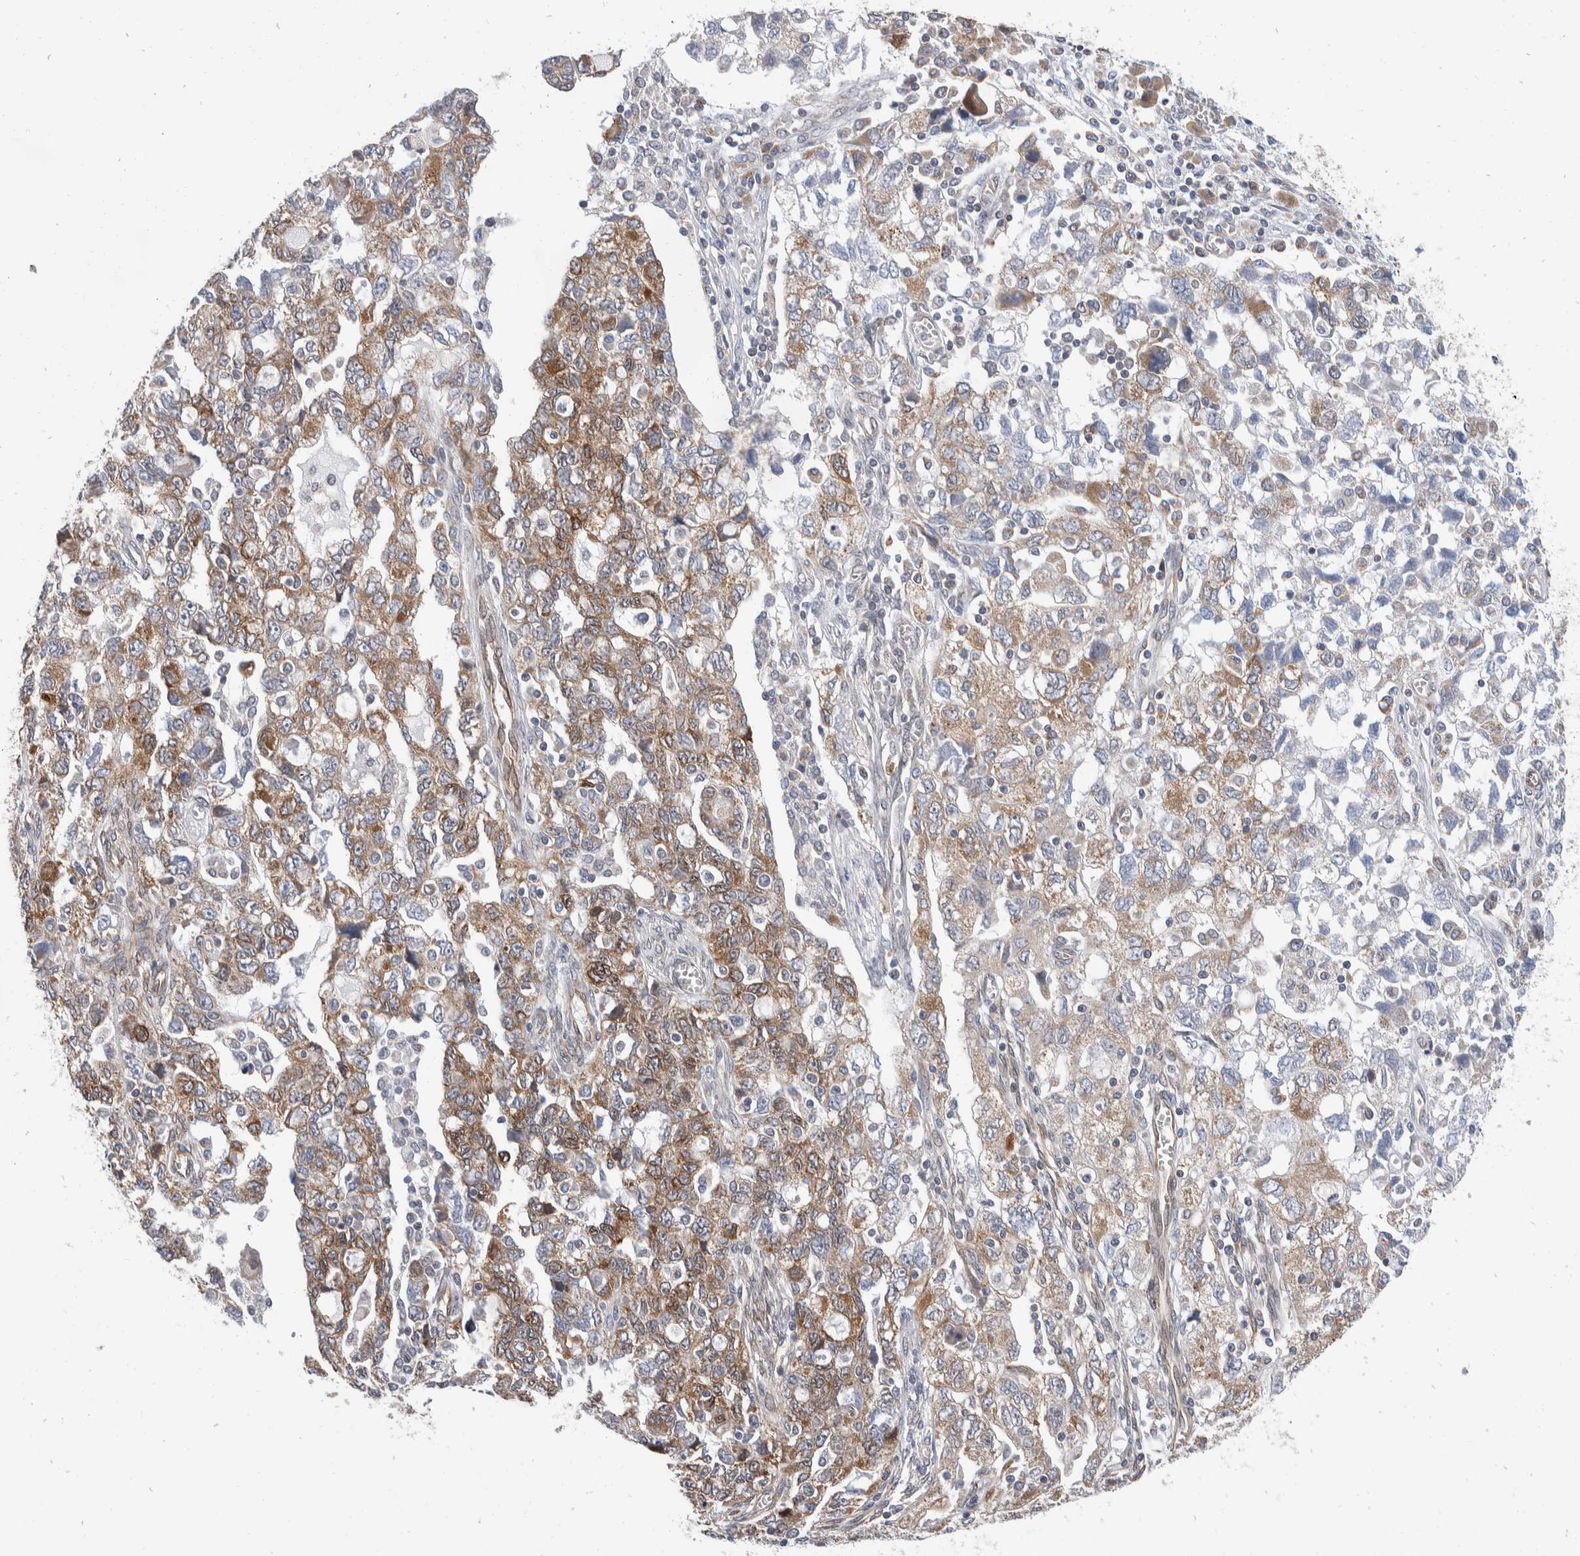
{"staining": {"intensity": "moderate", "quantity": ">75%", "location": "cytoplasmic/membranous"}, "tissue": "ovarian cancer", "cell_type": "Tumor cells", "image_type": "cancer", "snomed": [{"axis": "morphology", "description": "Carcinoma, NOS"}, {"axis": "morphology", "description": "Cystadenocarcinoma, serous, NOS"}, {"axis": "topography", "description": "Ovary"}], "caption": "About >75% of tumor cells in human carcinoma (ovarian) display moderate cytoplasmic/membranous protein positivity as visualized by brown immunohistochemical staining.", "gene": "TMEM245", "patient": {"sex": "female", "age": 69}}